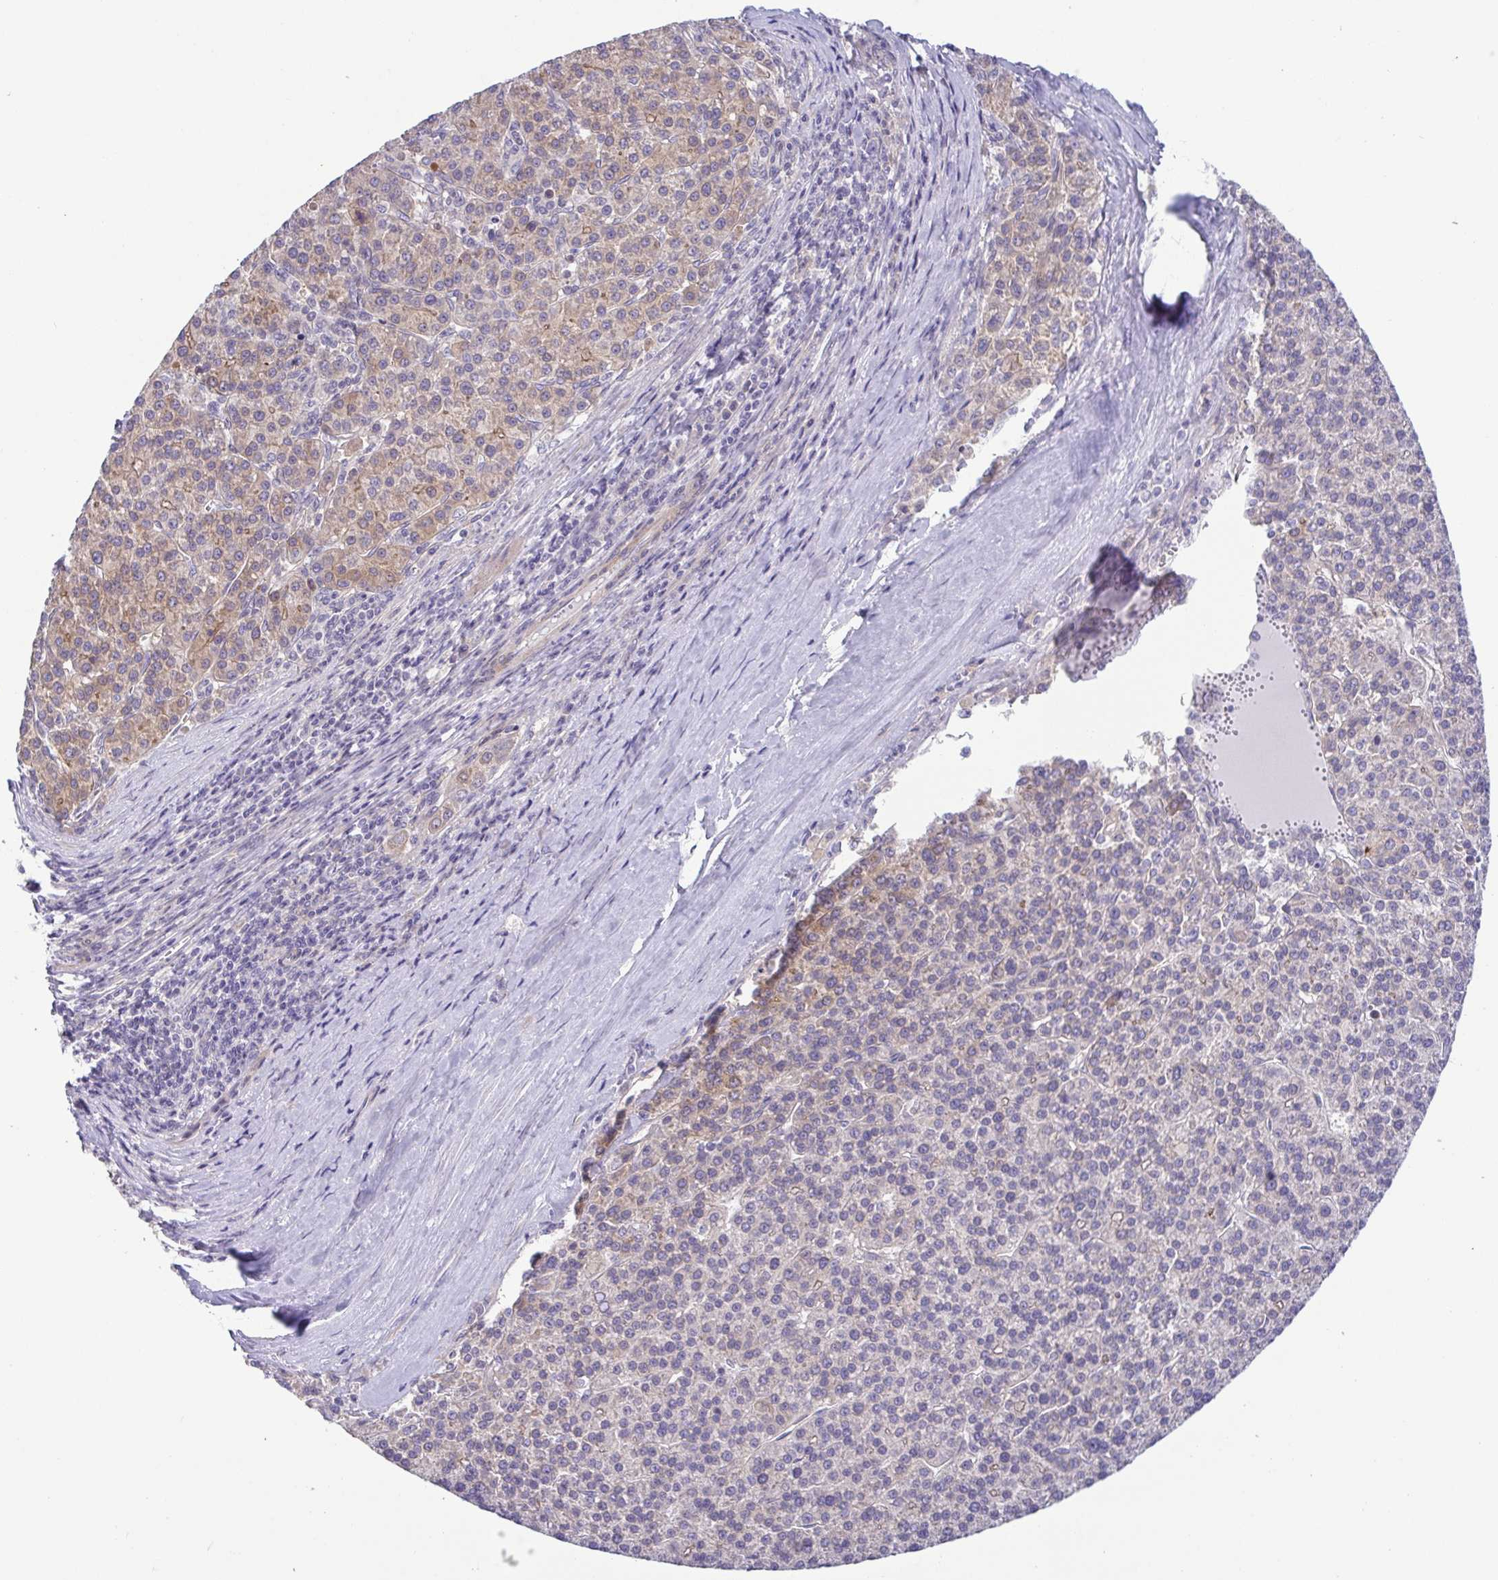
{"staining": {"intensity": "weak", "quantity": "<25%", "location": "cytoplasmic/membranous"}, "tissue": "liver cancer", "cell_type": "Tumor cells", "image_type": "cancer", "snomed": [{"axis": "morphology", "description": "Carcinoma, Hepatocellular, NOS"}, {"axis": "topography", "description": "Liver"}], "caption": "Immunohistochemistry histopathology image of liver cancer (hepatocellular carcinoma) stained for a protein (brown), which displays no positivity in tumor cells.", "gene": "LMF2", "patient": {"sex": "female", "age": 58}}